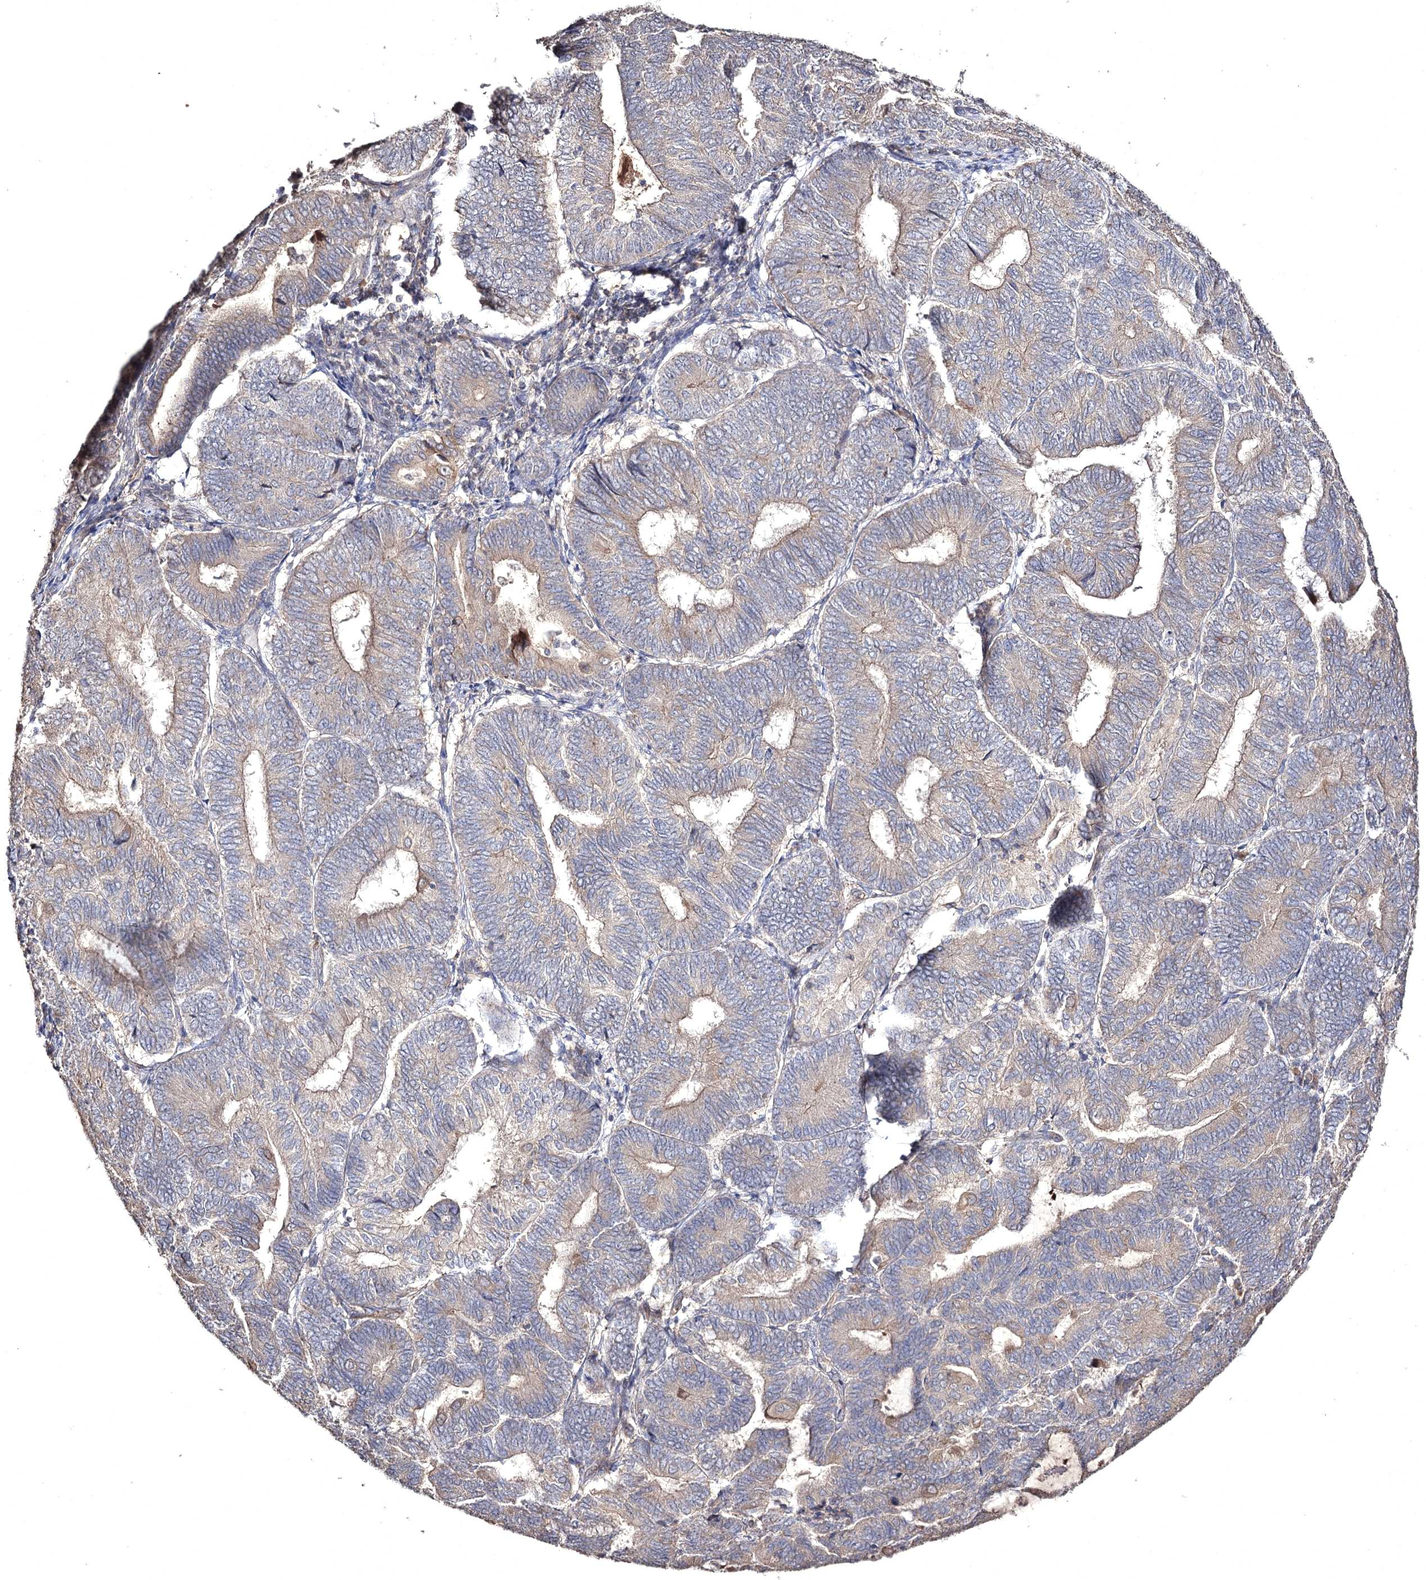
{"staining": {"intensity": "weak", "quantity": "25%-75%", "location": "cytoplasmic/membranous"}, "tissue": "endometrial cancer", "cell_type": "Tumor cells", "image_type": "cancer", "snomed": [{"axis": "morphology", "description": "Adenocarcinoma, NOS"}, {"axis": "topography", "description": "Endometrium"}], "caption": "Immunohistochemical staining of human endometrial cancer demonstrates weak cytoplasmic/membranous protein positivity in about 25%-75% of tumor cells.", "gene": "SEMA4G", "patient": {"sex": "female", "age": 81}}